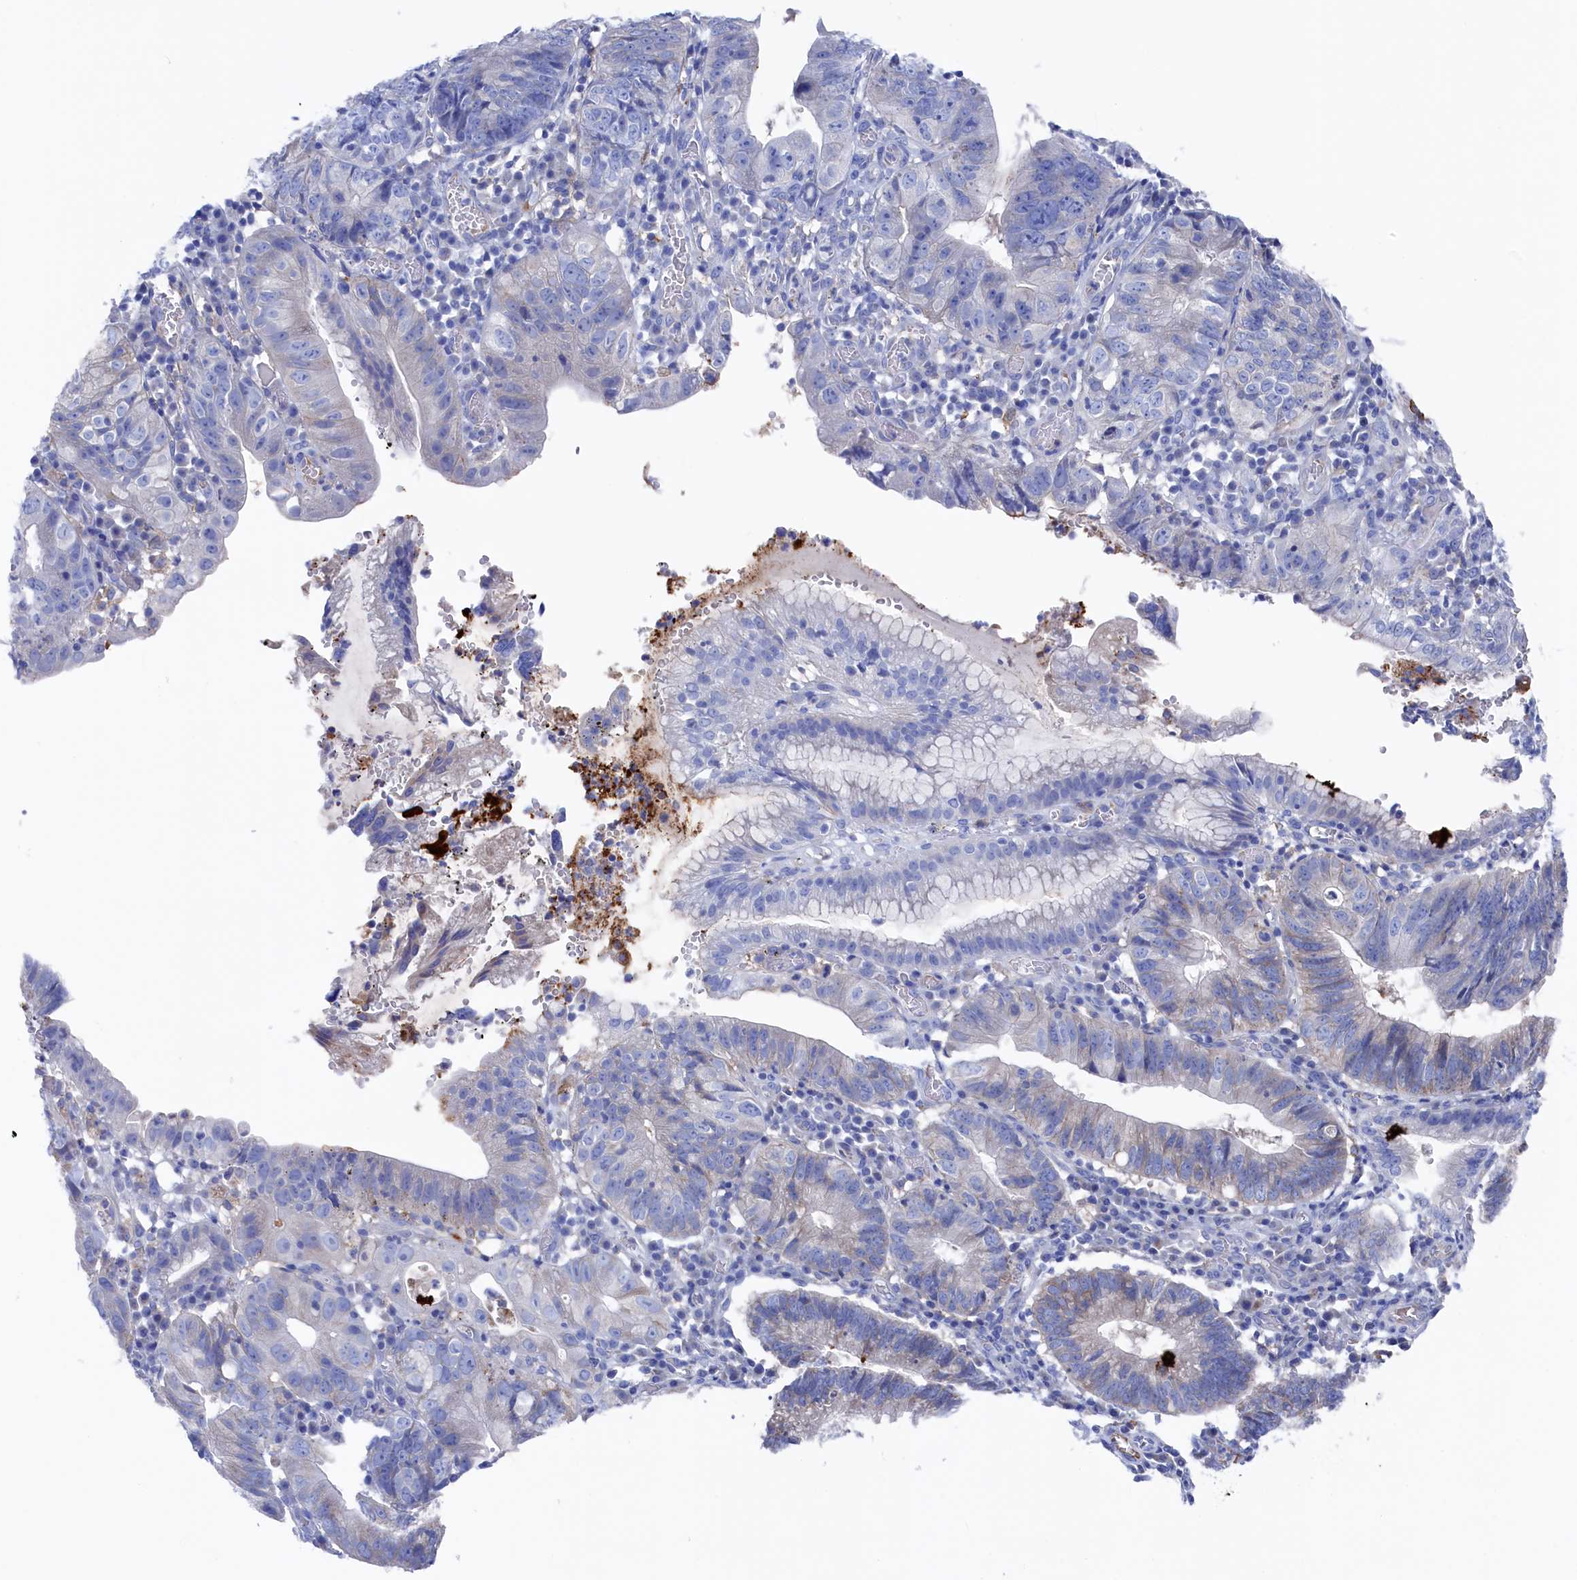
{"staining": {"intensity": "negative", "quantity": "none", "location": "none"}, "tissue": "stomach cancer", "cell_type": "Tumor cells", "image_type": "cancer", "snomed": [{"axis": "morphology", "description": "Adenocarcinoma, NOS"}, {"axis": "topography", "description": "Stomach"}], "caption": "IHC histopathology image of neoplastic tissue: human stomach cancer (adenocarcinoma) stained with DAB displays no significant protein staining in tumor cells. (DAB (3,3'-diaminobenzidine) immunohistochemistry (IHC), high magnification).", "gene": "C12orf73", "patient": {"sex": "male", "age": 59}}